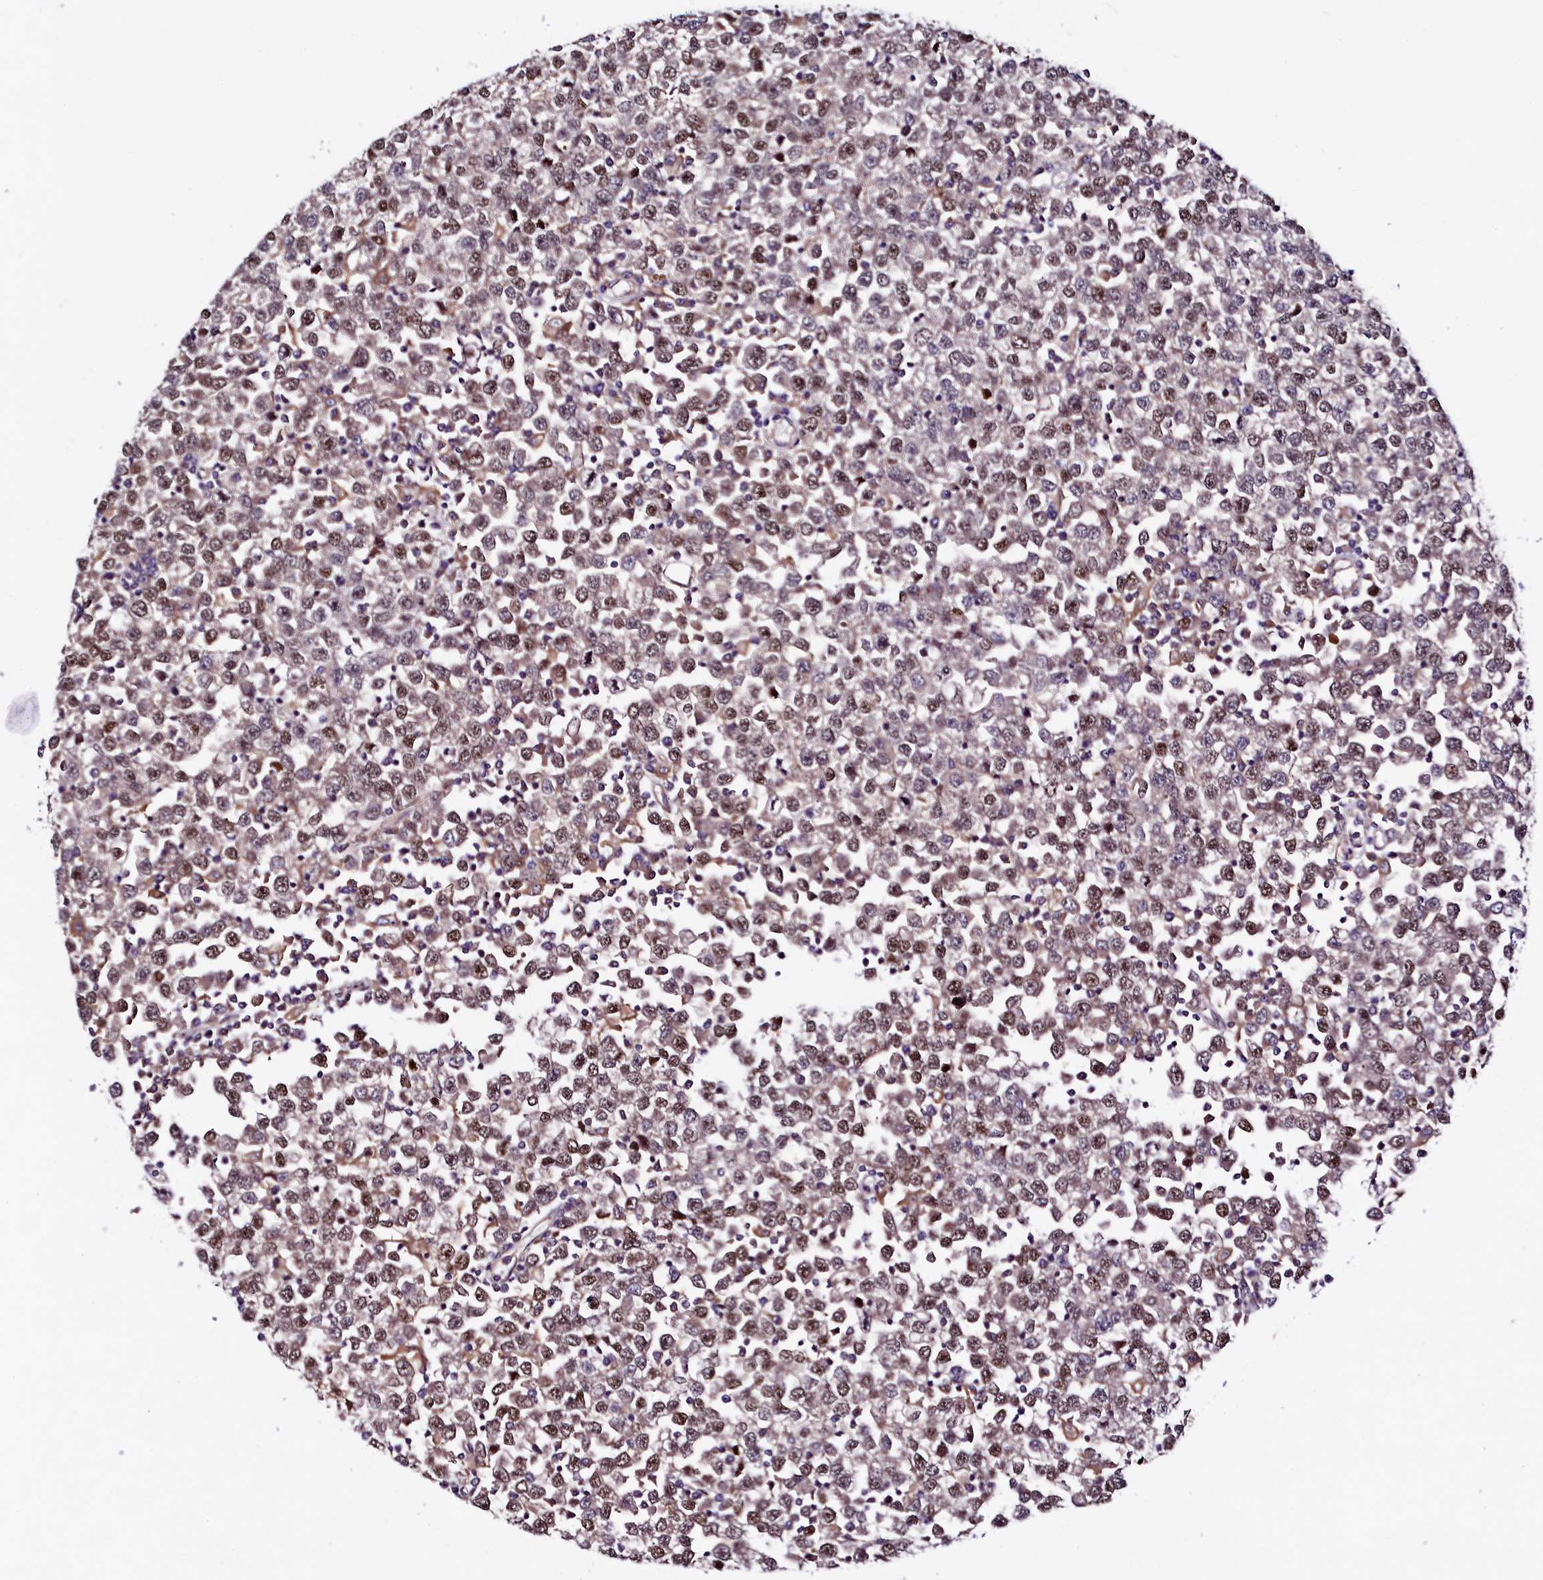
{"staining": {"intensity": "moderate", "quantity": ">75%", "location": "nuclear"}, "tissue": "testis cancer", "cell_type": "Tumor cells", "image_type": "cancer", "snomed": [{"axis": "morphology", "description": "Seminoma, NOS"}, {"axis": "topography", "description": "Testis"}], "caption": "Immunohistochemical staining of human testis cancer (seminoma) exhibits medium levels of moderate nuclear protein staining in about >75% of tumor cells.", "gene": "VPS35", "patient": {"sex": "male", "age": 65}}